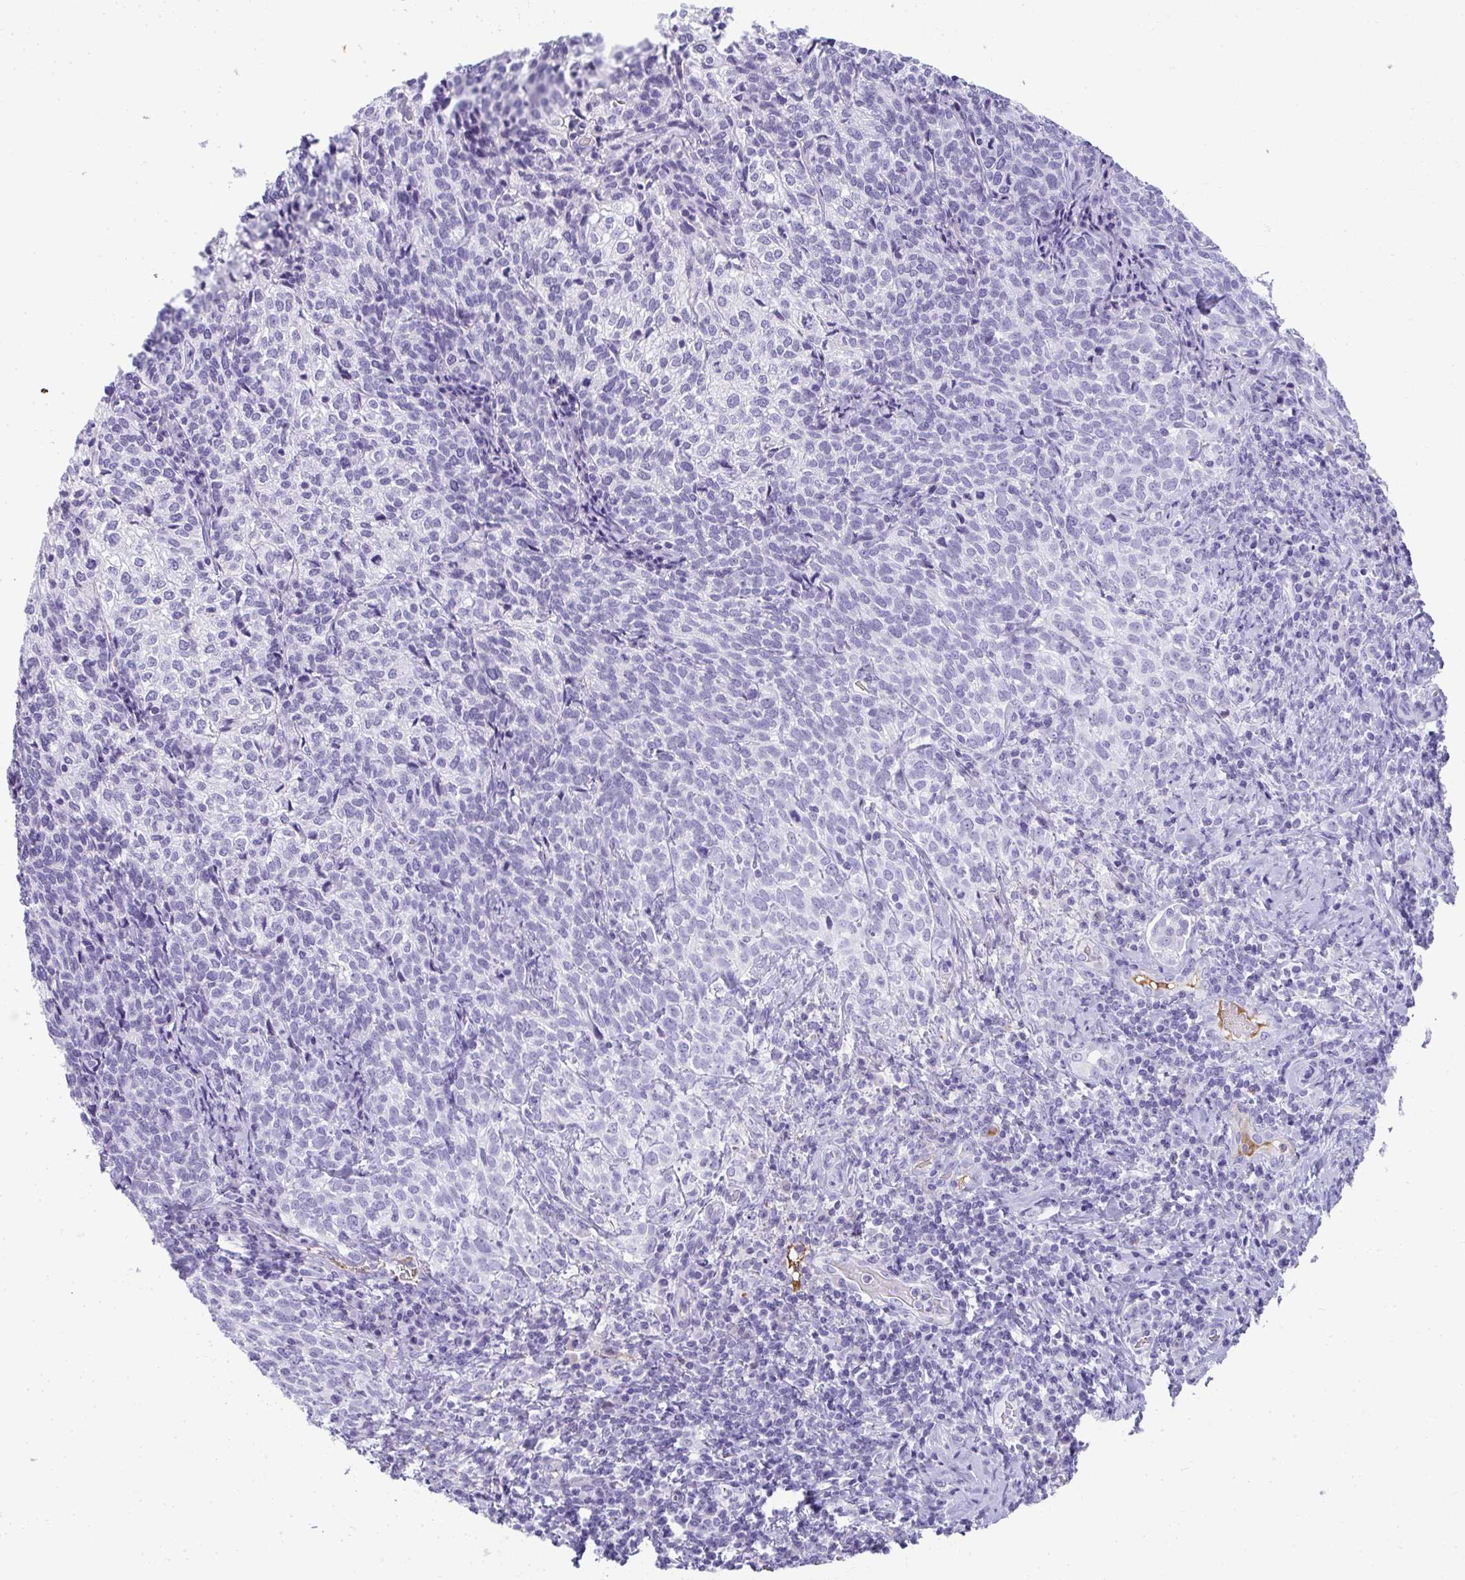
{"staining": {"intensity": "negative", "quantity": "none", "location": "none"}, "tissue": "cervical cancer", "cell_type": "Tumor cells", "image_type": "cancer", "snomed": [{"axis": "morphology", "description": "Normal tissue, NOS"}, {"axis": "morphology", "description": "Squamous cell carcinoma, NOS"}, {"axis": "topography", "description": "Vagina"}, {"axis": "topography", "description": "Cervix"}], "caption": "The IHC micrograph has no significant staining in tumor cells of cervical cancer tissue.", "gene": "ZSWIM3", "patient": {"sex": "female", "age": 45}}